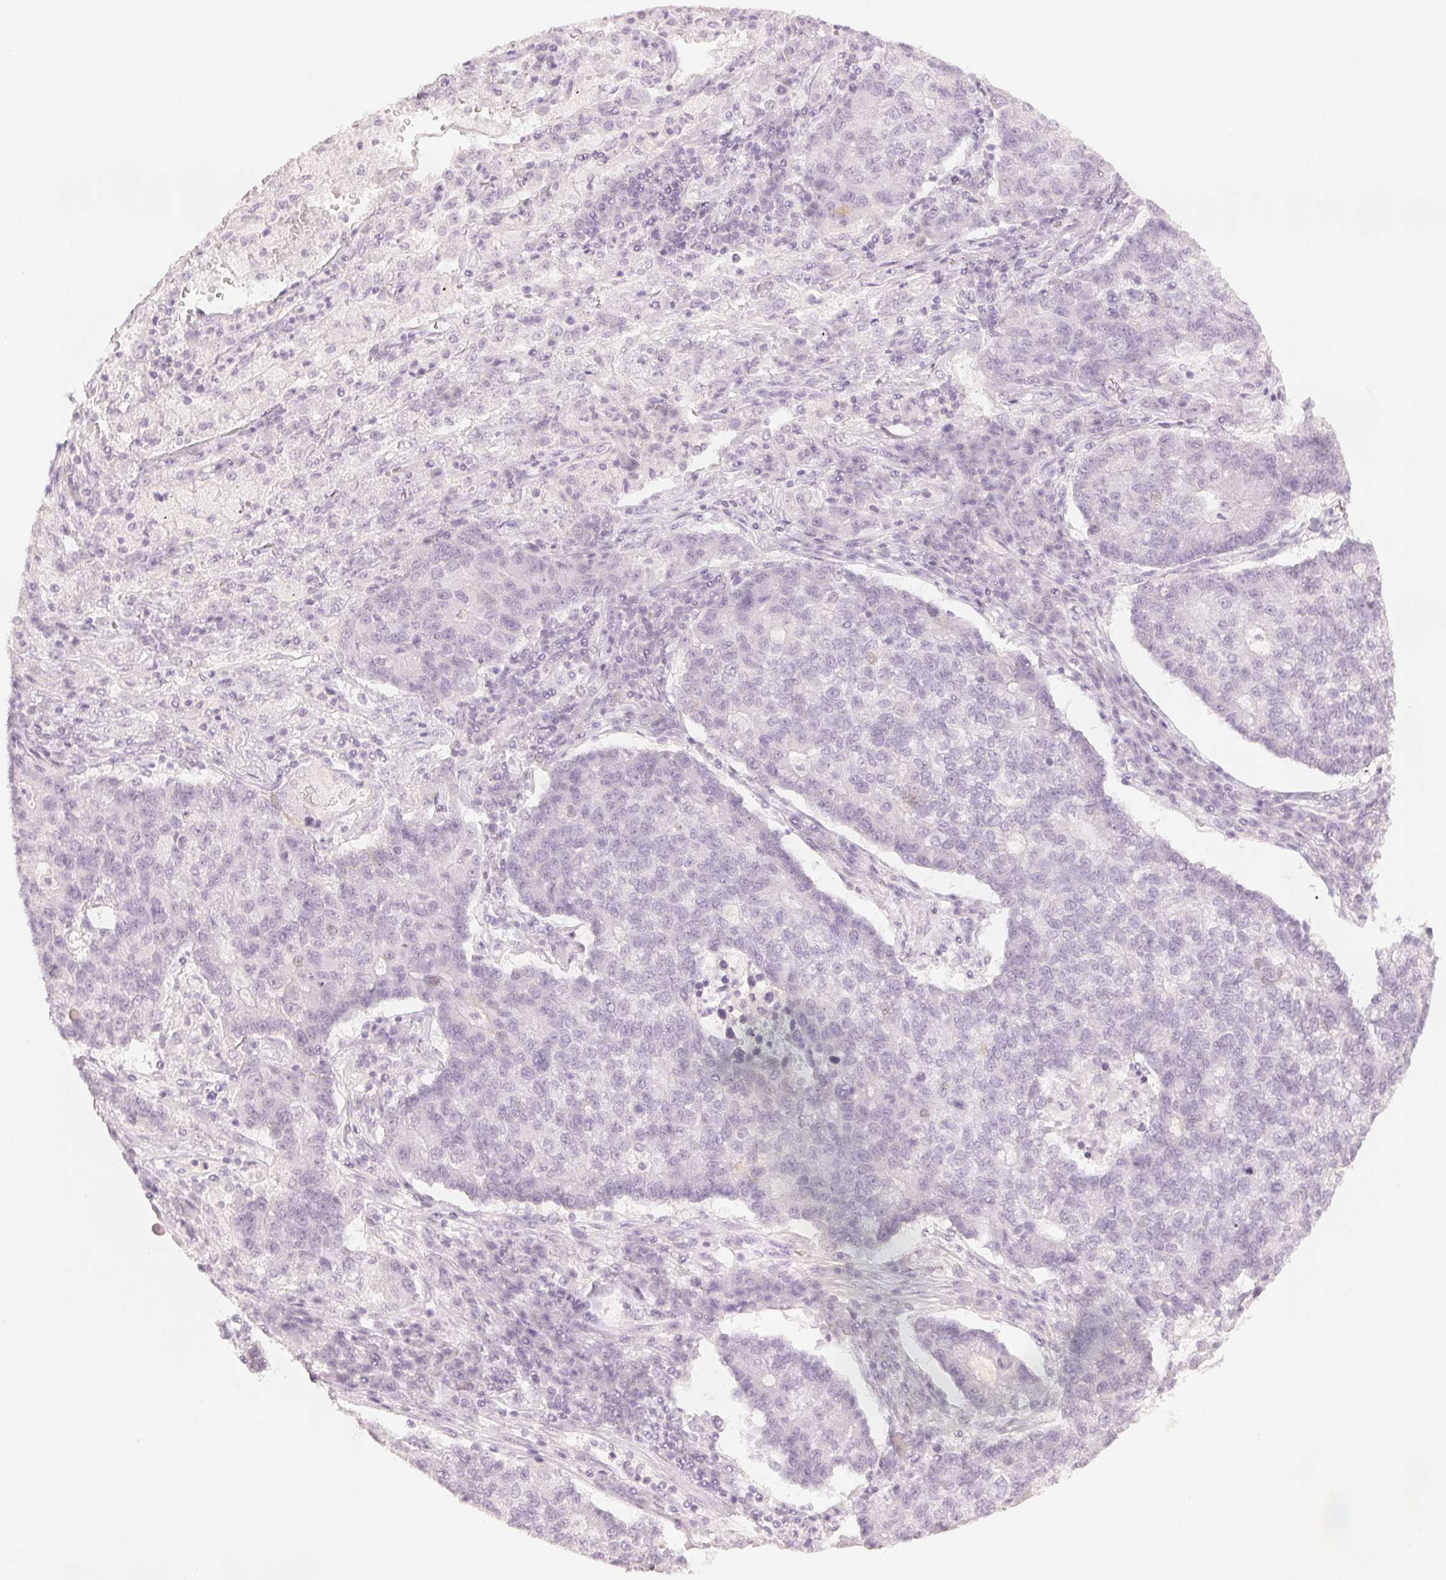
{"staining": {"intensity": "negative", "quantity": "none", "location": "none"}, "tissue": "lung cancer", "cell_type": "Tumor cells", "image_type": "cancer", "snomed": [{"axis": "morphology", "description": "Adenocarcinoma, NOS"}, {"axis": "topography", "description": "Lung"}], "caption": "High power microscopy image of an immunohistochemistry (IHC) micrograph of lung cancer (adenocarcinoma), revealing no significant positivity in tumor cells. Nuclei are stained in blue.", "gene": "SCGN", "patient": {"sex": "male", "age": 57}}